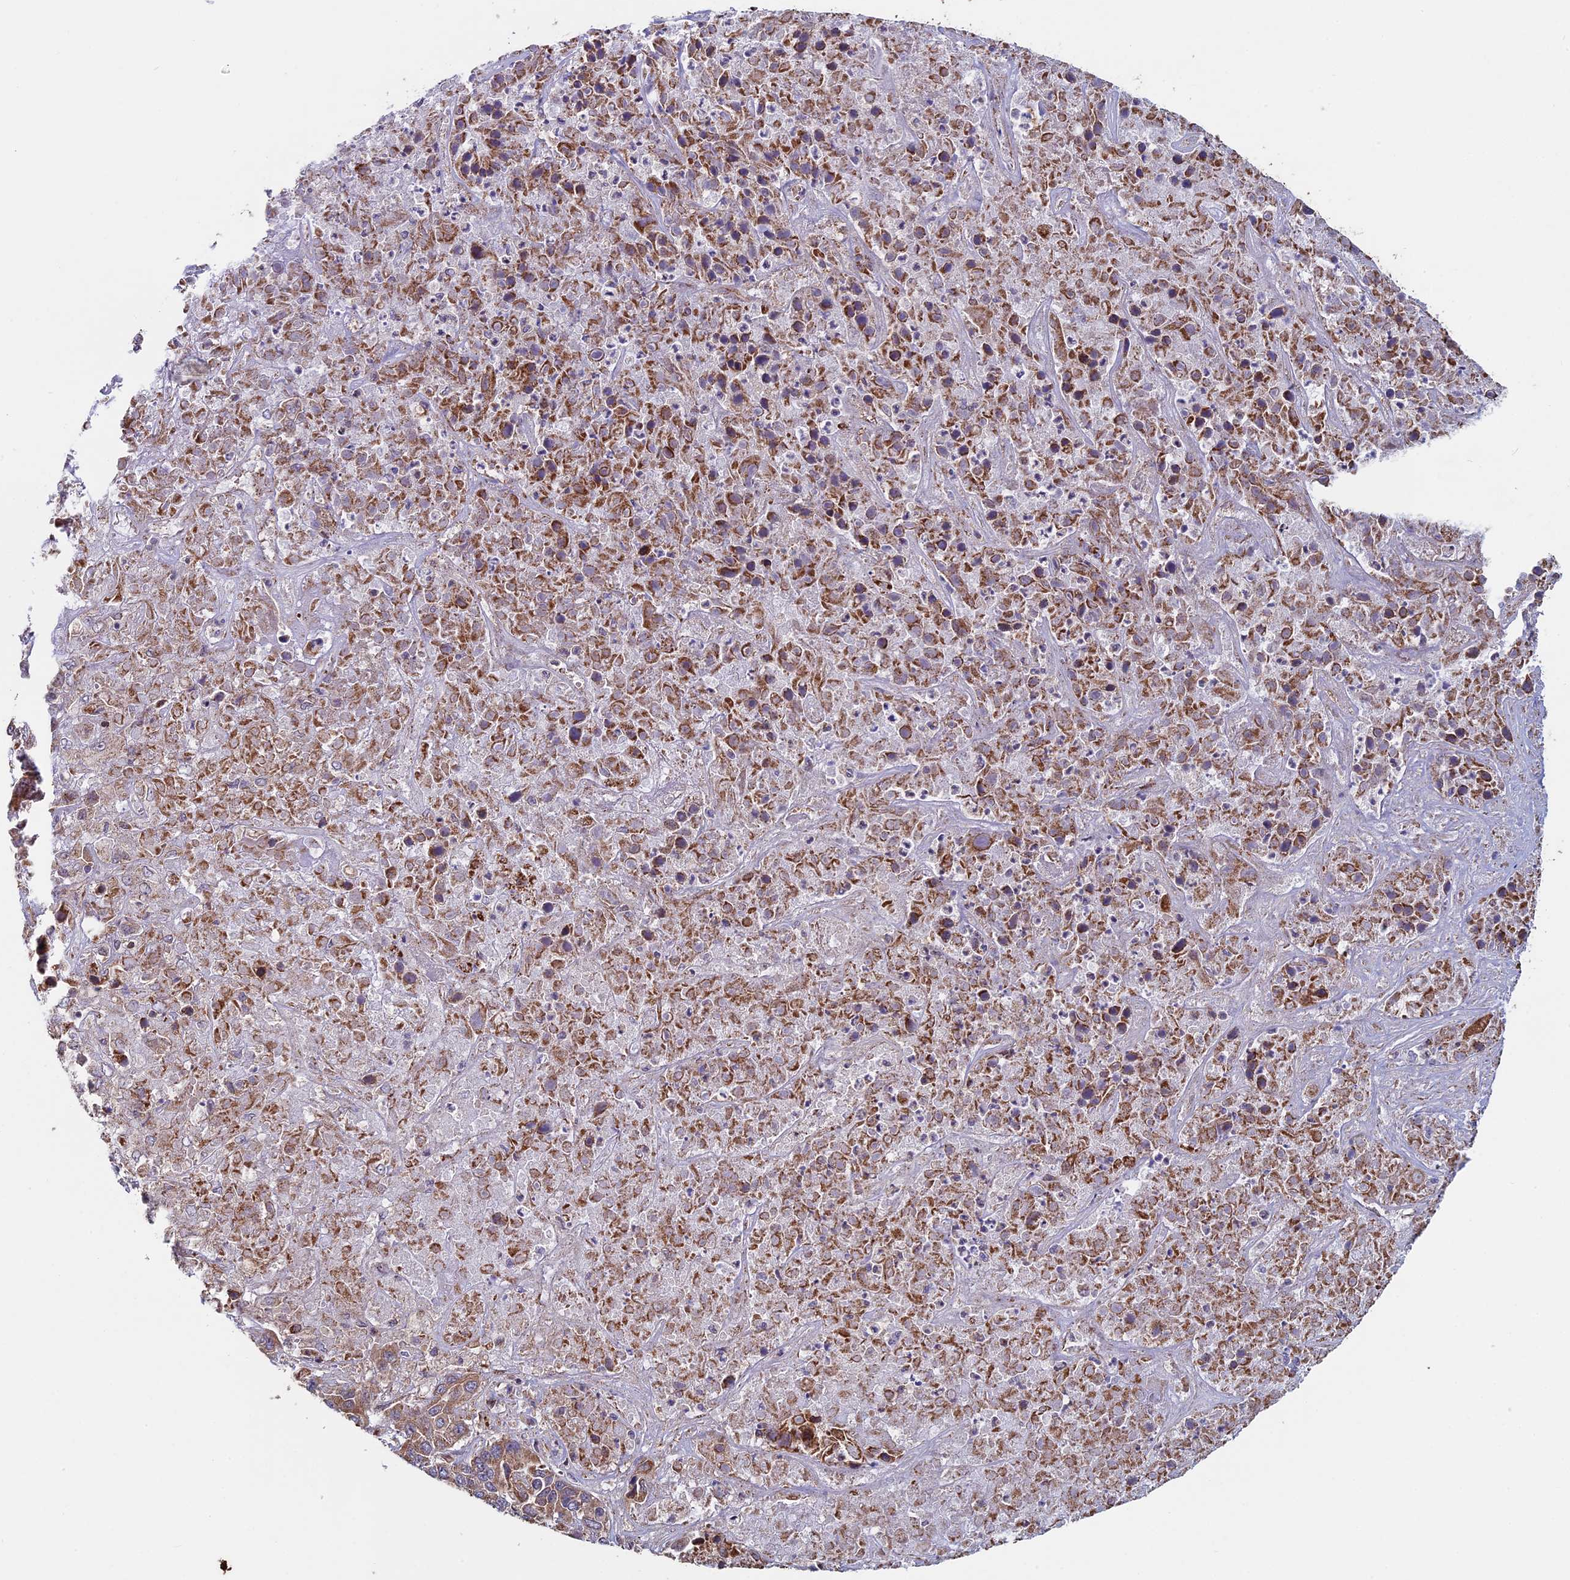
{"staining": {"intensity": "moderate", "quantity": ">75%", "location": "cytoplasmic/membranous"}, "tissue": "liver cancer", "cell_type": "Tumor cells", "image_type": "cancer", "snomed": [{"axis": "morphology", "description": "Cholangiocarcinoma"}, {"axis": "topography", "description": "Liver"}], "caption": "Tumor cells exhibit moderate cytoplasmic/membranous expression in approximately >75% of cells in liver cholangiocarcinoma. The staining was performed using DAB, with brown indicating positive protein expression. Nuclei are stained blue with hematoxylin.", "gene": "CCDC8", "patient": {"sex": "female", "age": 52}}